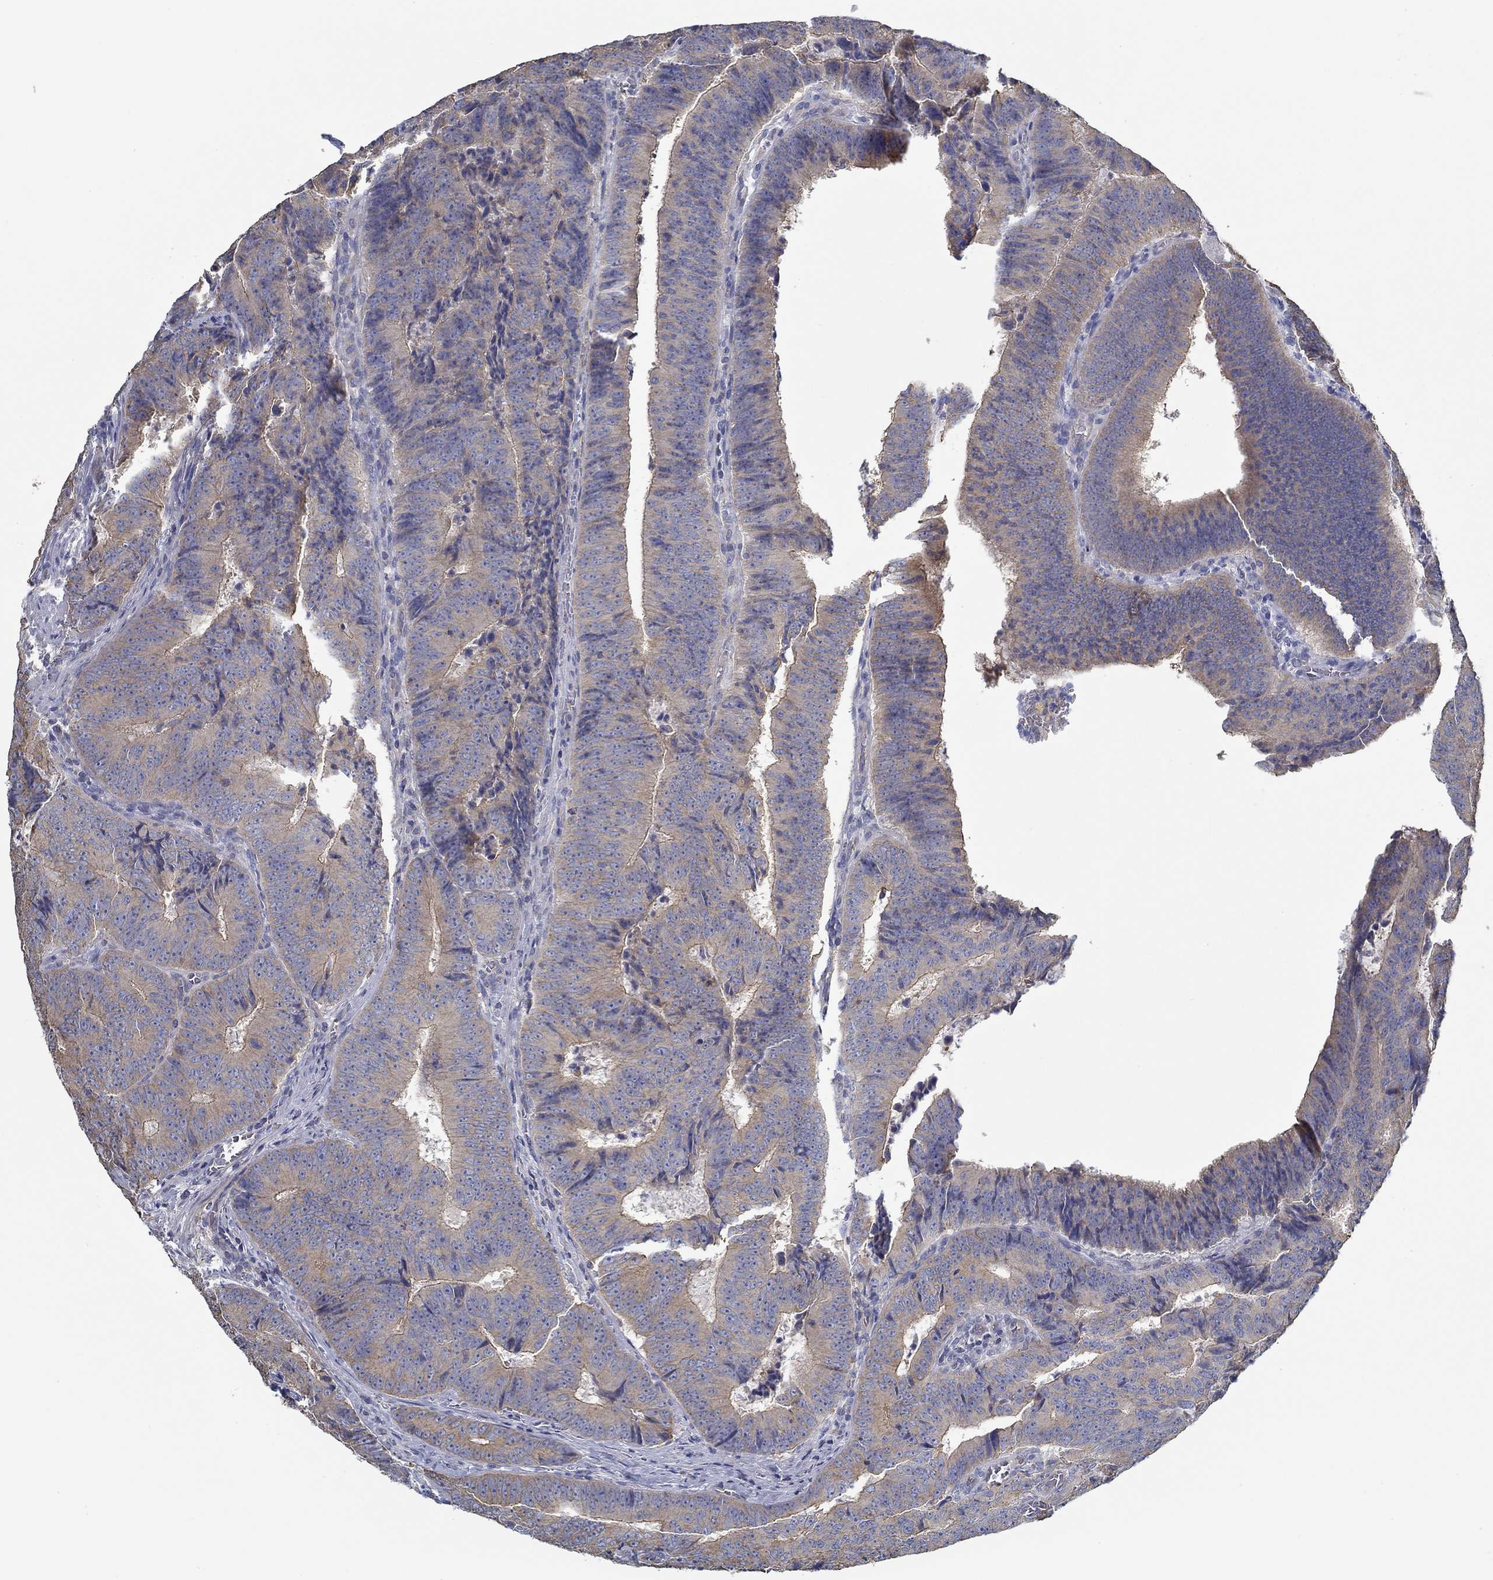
{"staining": {"intensity": "weak", "quantity": ">75%", "location": "cytoplasmic/membranous"}, "tissue": "colorectal cancer", "cell_type": "Tumor cells", "image_type": "cancer", "snomed": [{"axis": "morphology", "description": "Adenocarcinoma, NOS"}, {"axis": "topography", "description": "Colon"}], "caption": "Immunohistochemical staining of human colorectal adenocarcinoma exhibits weak cytoplasmic/membranous protein staining in about >75% of tumor cells.", "gene": "BBOF1", "patient": {"sex": "female", "age": 82}}